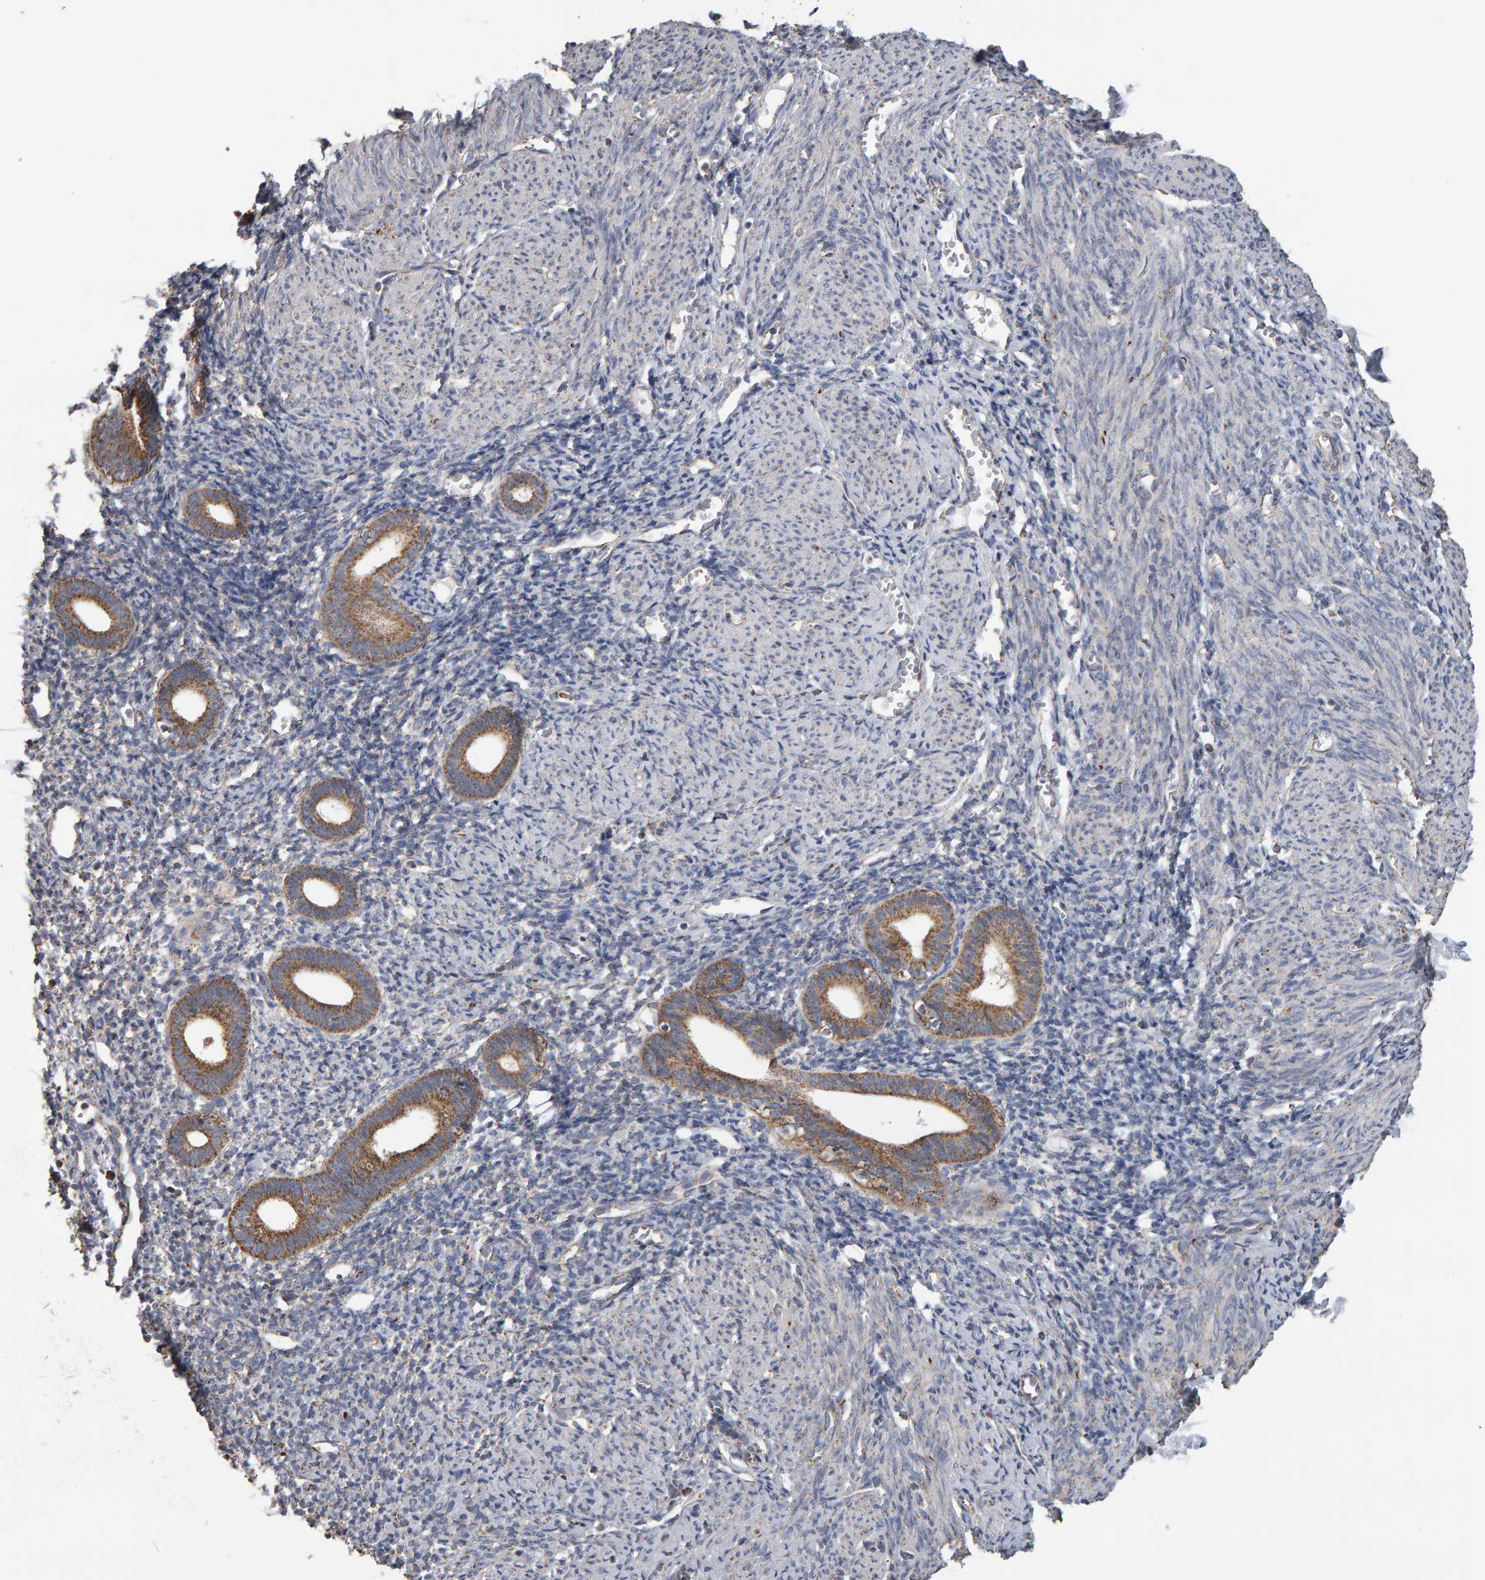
{"staining": {"intensity": "weak", "quantity": "<25%", "location": "cytoplasmic/membranous"}, "tissue": "endometrium", "cell_type": "Cells in endometrial stroma", "image_type": "normal", "snomed": [{"axis": "morphology", "description": "Normal tissue, NOS"}, {"axis": "morphology", "description": "Adenocarcinoma, NOS"}, {"axis": "topography", "description": "Endometrium"}], "caption": "Immunohistochemistry (IHC) image of benign endometrium stained for a protein (brown), which shows no staining in cells in endometrial stroma.", "gene": "TOM1L1", "patient": {"sex": "female", "age": 57}}